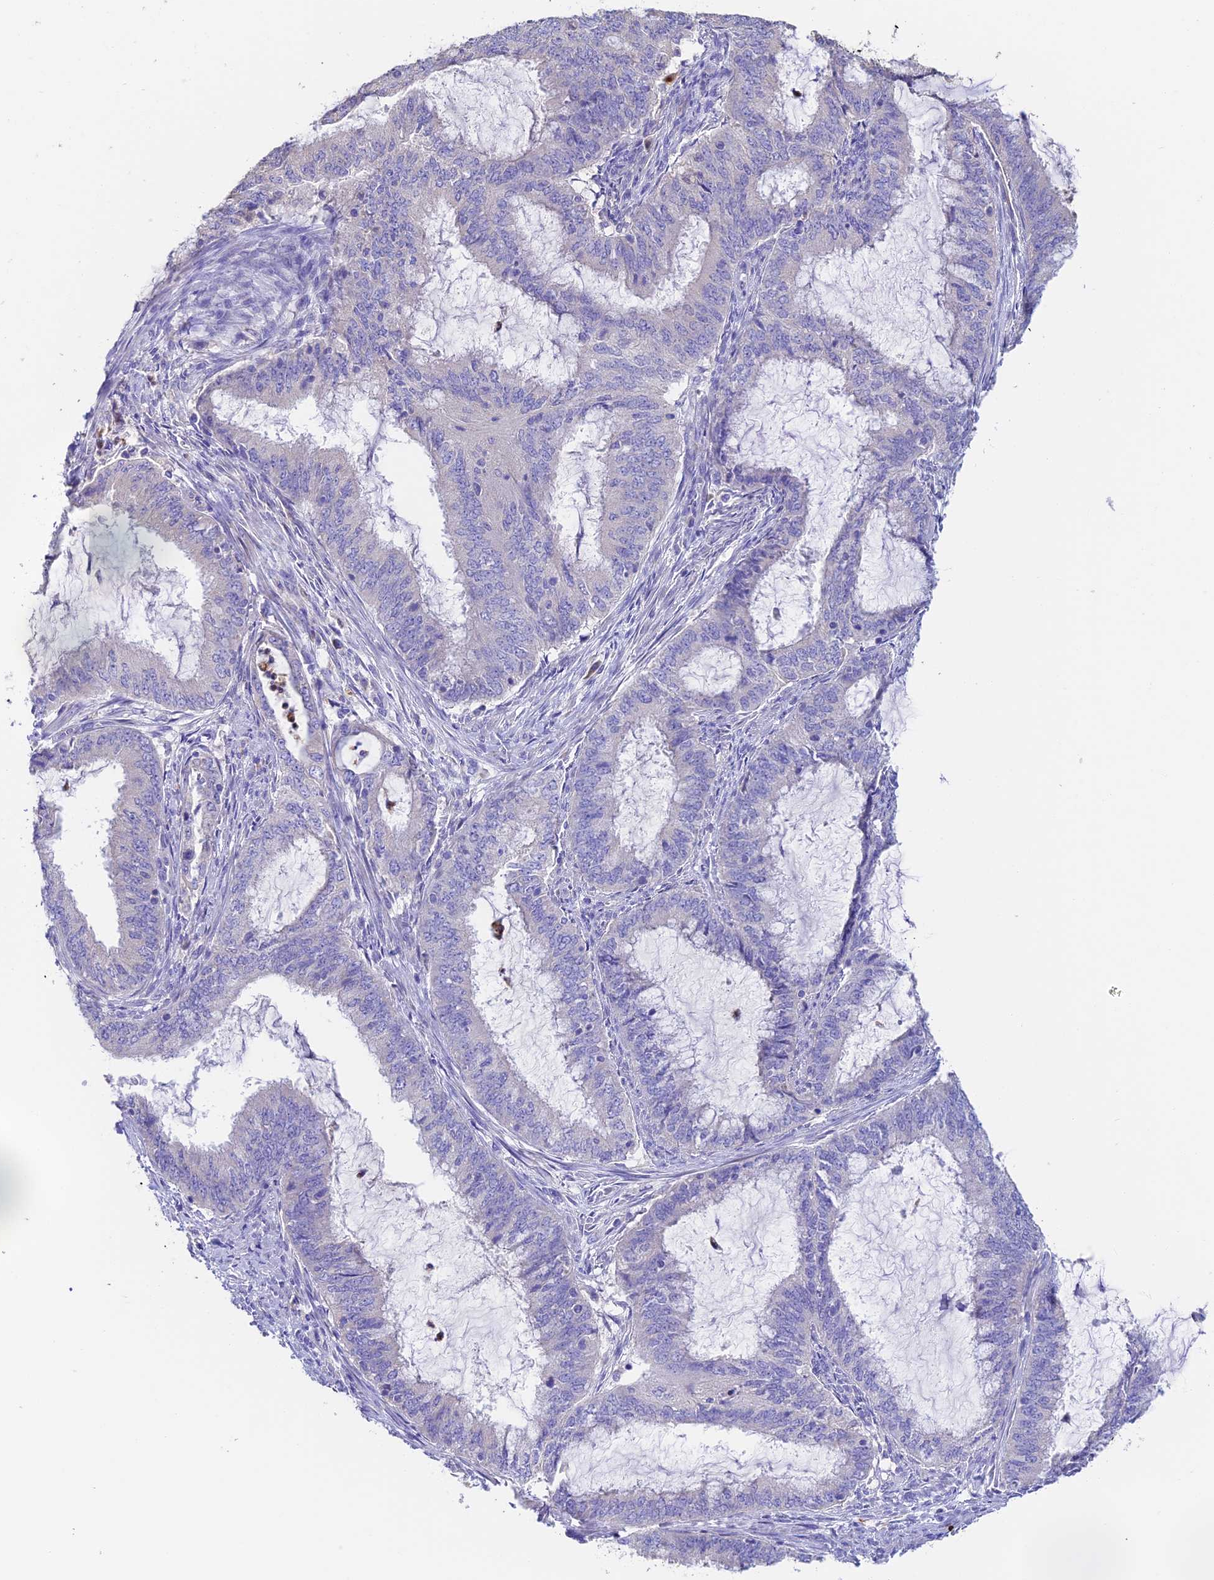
{"staining": {"intensity": "negative", "quantity": "none", "location": "none"}, "tissue": "endometrial cancer", "cell_type": "Tumor cells", "image_type": "cancer", "snomed": [{"axis": "morphology", "description": "Adenocarcinoma, NOS"}, {"axis": "topography", "description": "Endometrium"}], "caption": "This histopathology image is of endometrial adenocarcinoma stained with IHC to label a protein in brown with the nuclei are counter-stained blue. There is no expression in tumor cells.", "gene": "EMC3", "patient": {"sex": "female", "age": 51}}